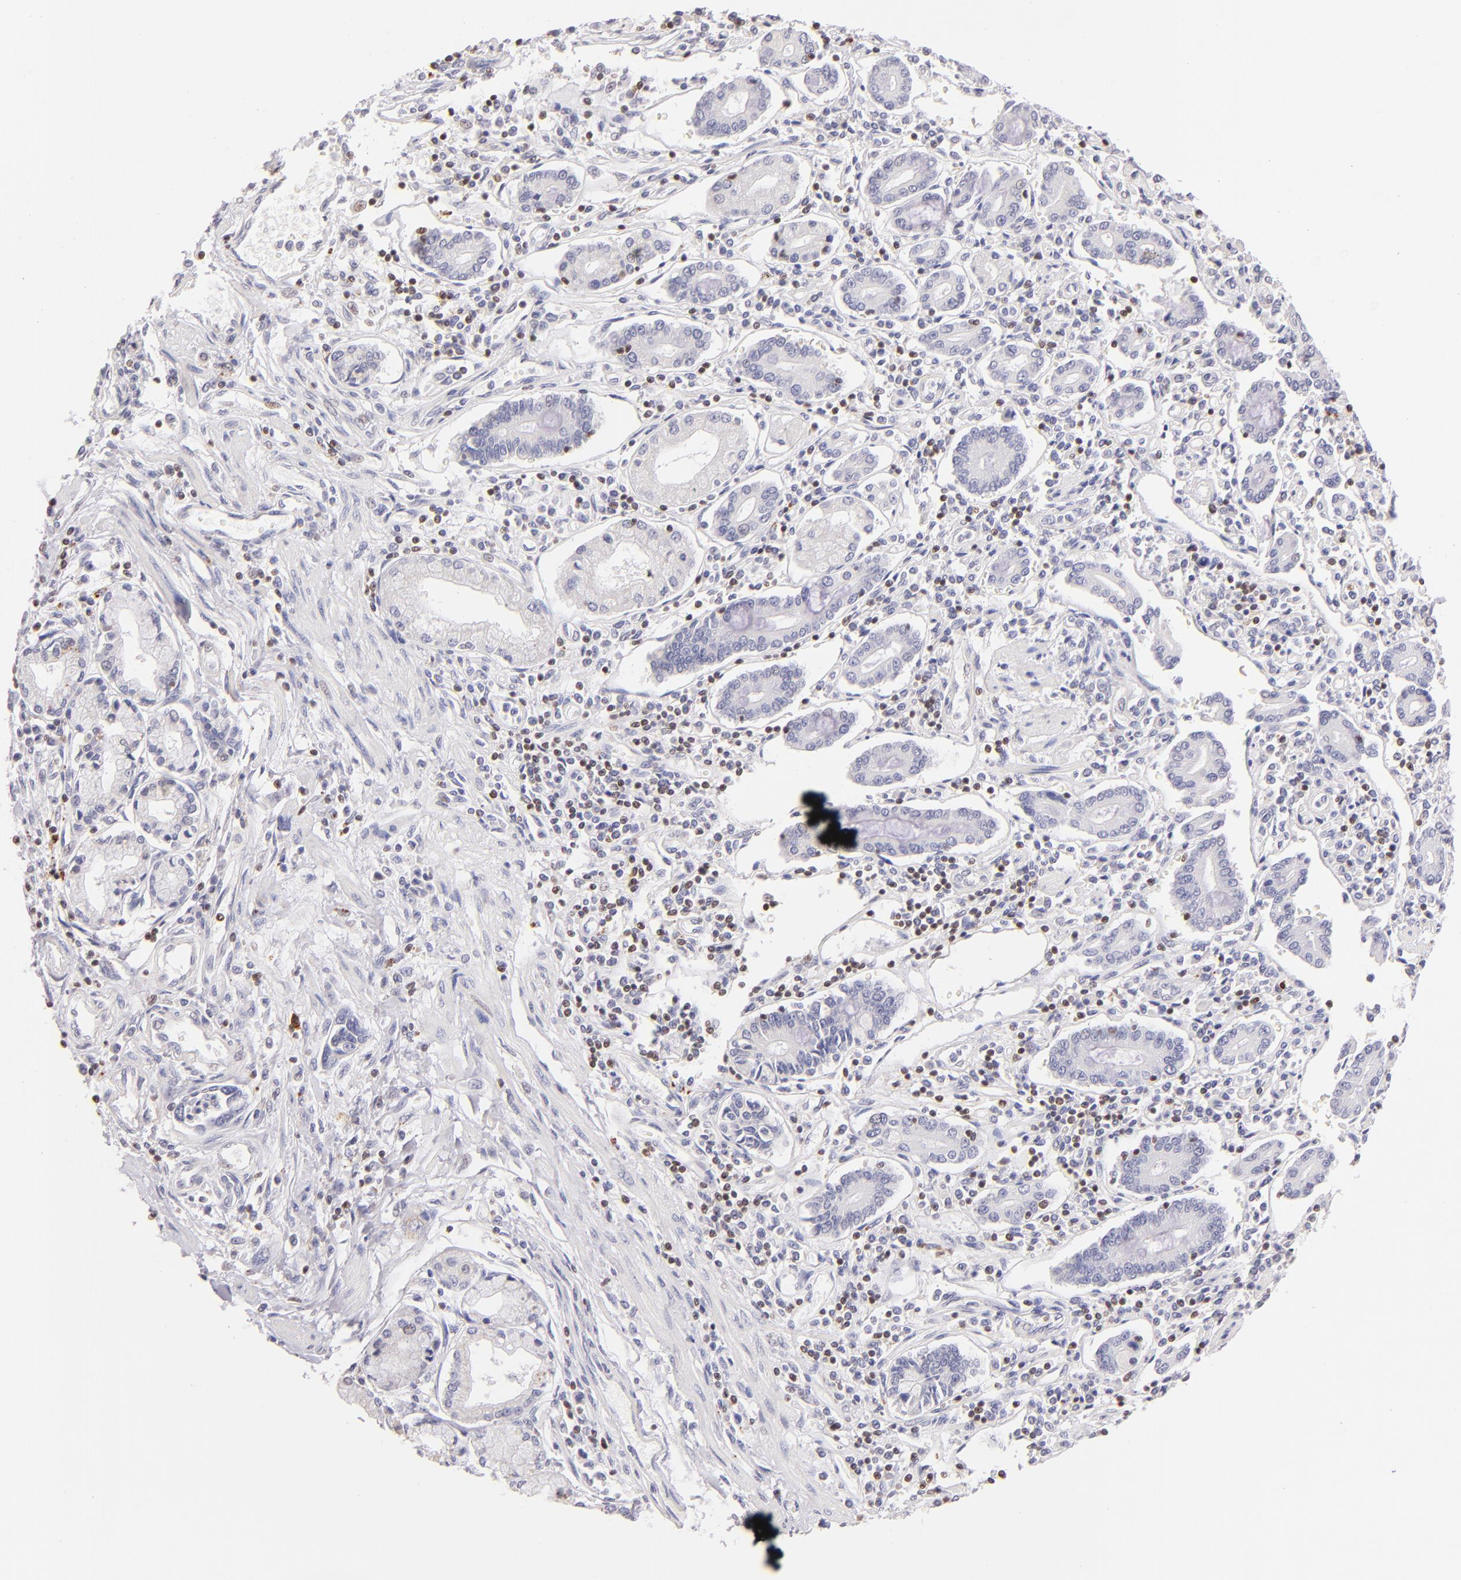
{"staining": {"intensity": "negative", "quantity": "none", "location": "none"}, "tissue": "pancreatic cancer", "cell_type": "Tumor cells", "image_type": "cancer", "snomed": [{"axis": "morphology", "description": "Adenocarcinoma, NOS"}, {"axis": "topography", "description": "Pancreas"}], "caption": "IHC photomicrograph of human pancreatic adenocarcinoma stained for a protein (brown), which exhibits no staining in tumor cells.", "gene": "ZAP70", "patient": {"sex": "female", "age": 57}}